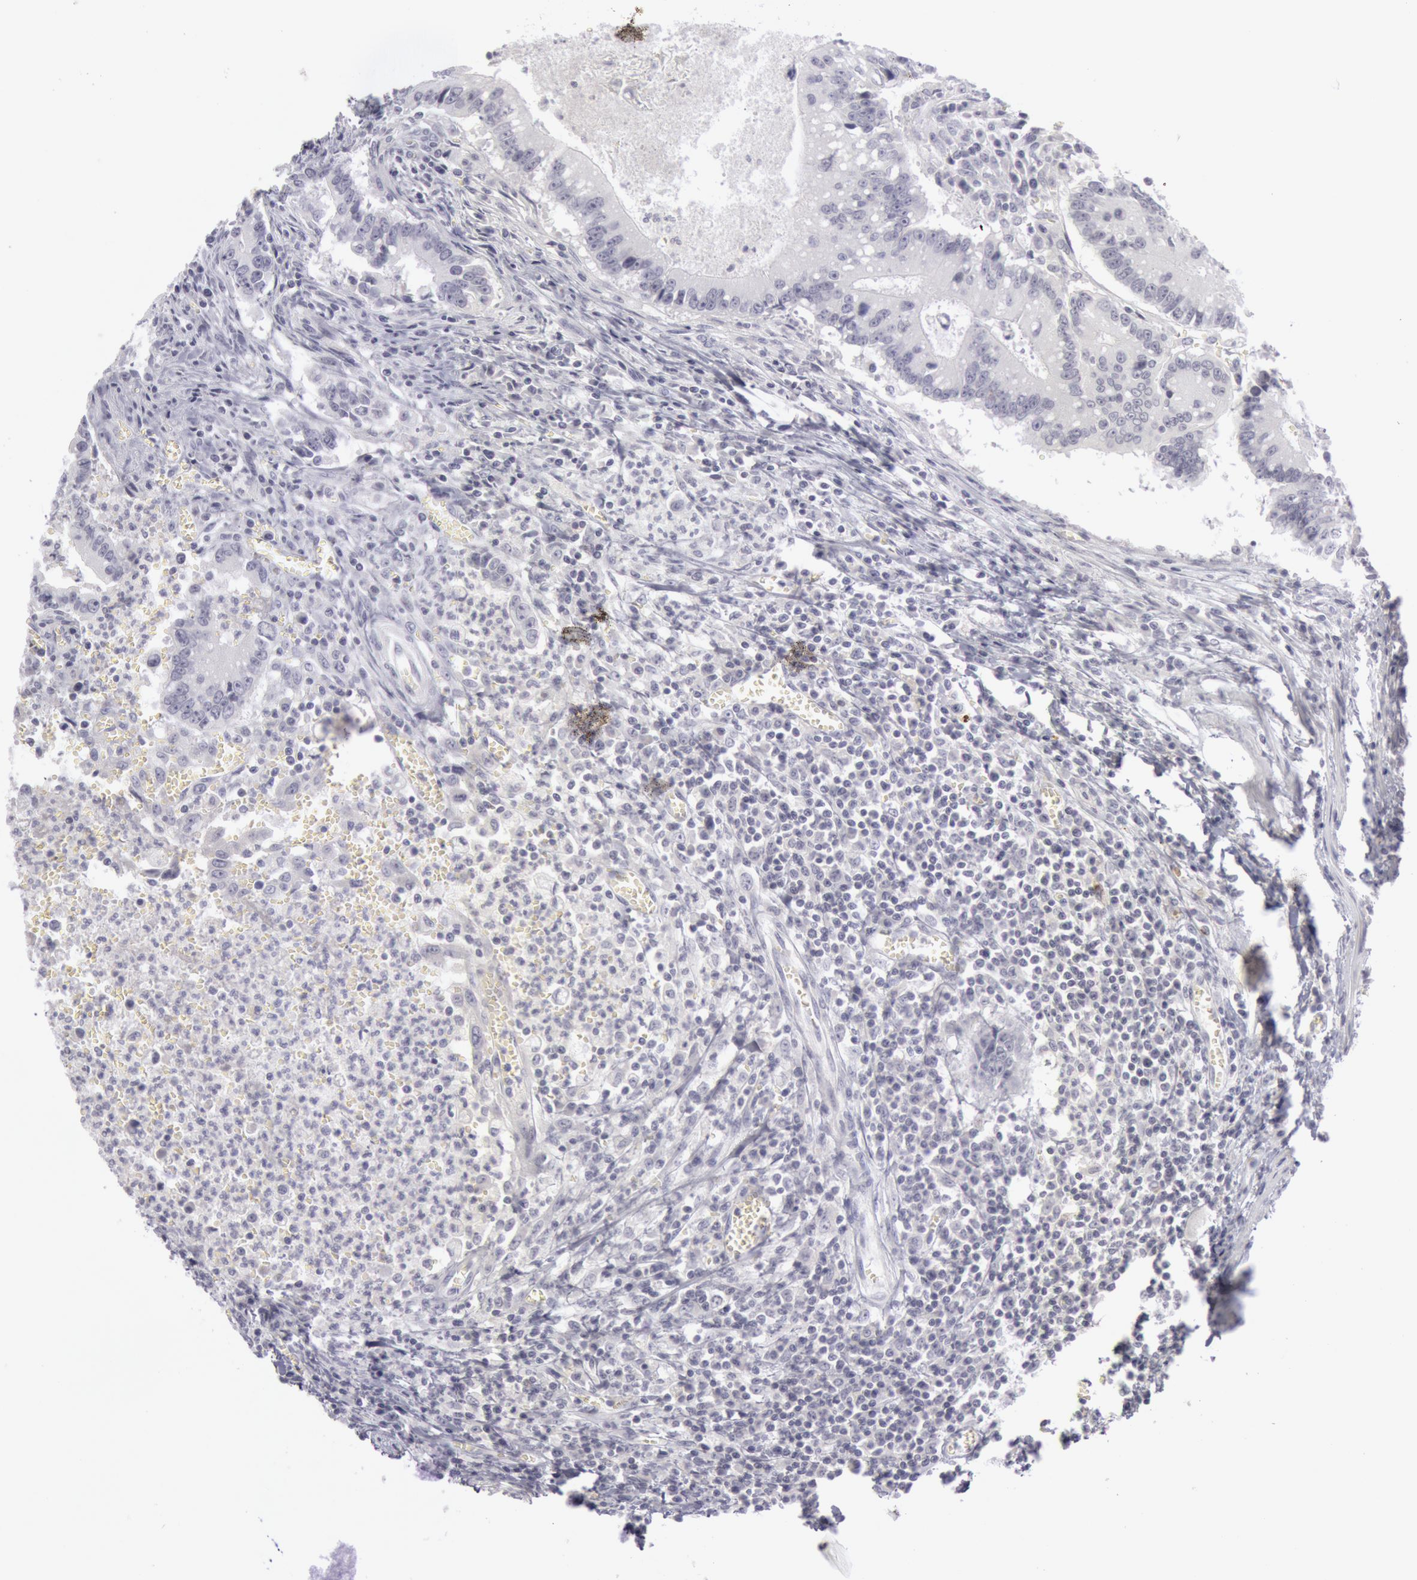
{"staining": {"intensity": "negative", "quantity": "none", "location": "none"}, "tissue": "colorectal cancer", "cell_type": "Tumor cells", "image_type": "cancer", "snomed": [{"axis": "morphology", "description": "Adenocarcinoma, NOS"}, {"axis": "topography", "description": "Rectum"}], "caption": "Adenocarcinoma (colorectal) was stained to show a protein in brown. There is no significant staining in tumor cells.", "gene": "KRT16", "patient": {"sex": "female", "age": 81}}